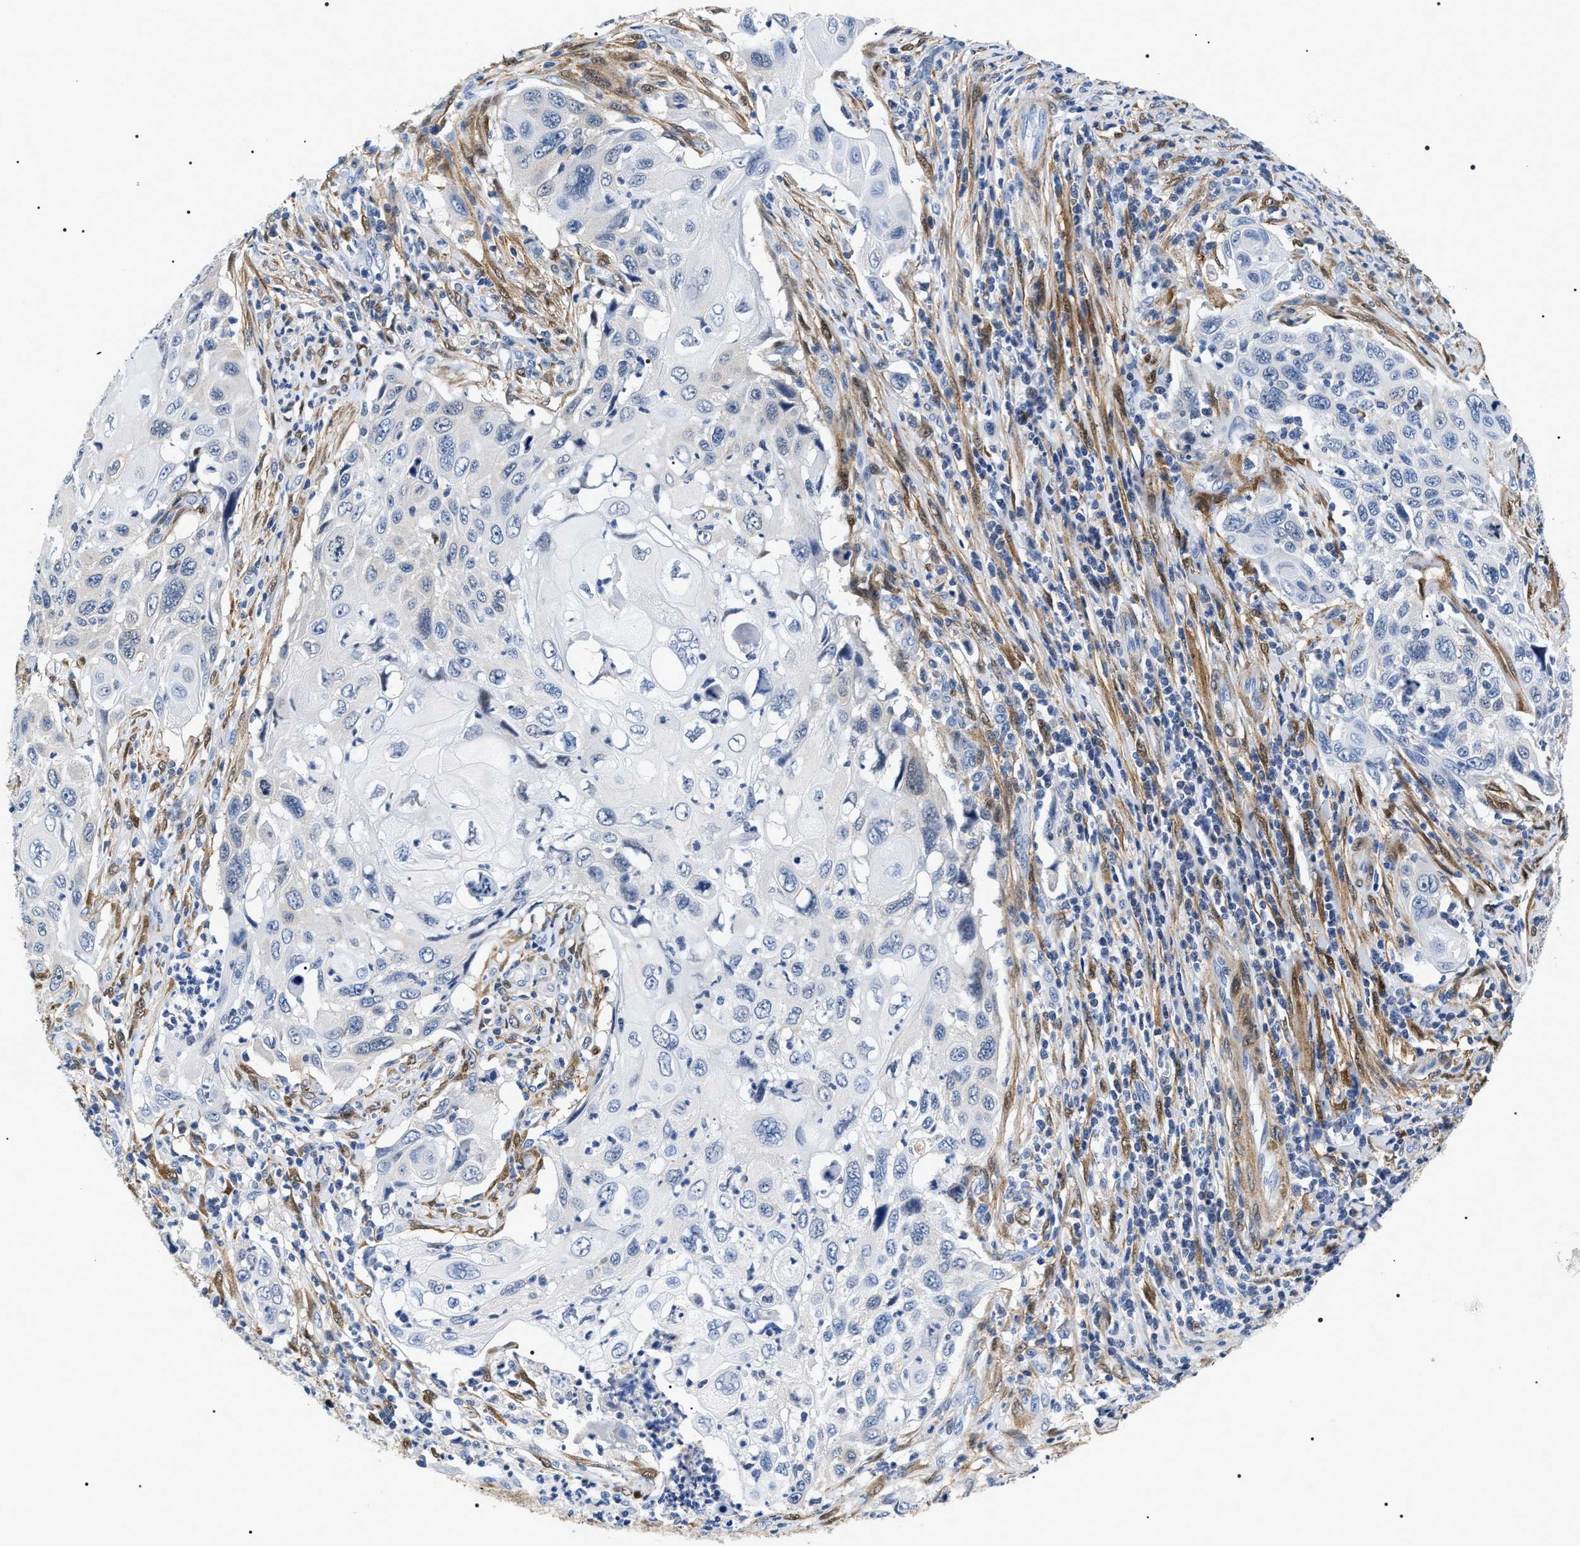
{"staining": {"intensity": "negative", "quantity": "none", "location": "none"}, "tissue": "cervical cancer", "cell_type": "Tumor cells", "image_type": "cancer", "snomed": [{"axis": "morphology", "description": "Squamous cell carcinoma, NOS"}, {"axis": "topography", "description": "Cervix"}], "caption": "A high-resolution image shows immunohistochemistry staining of squamous cell carcinoma (cervical), which demonstrates no significant staining in tumor cells.", "gene": "BAG2", "patient": {"sex": "female", "age": 70}}